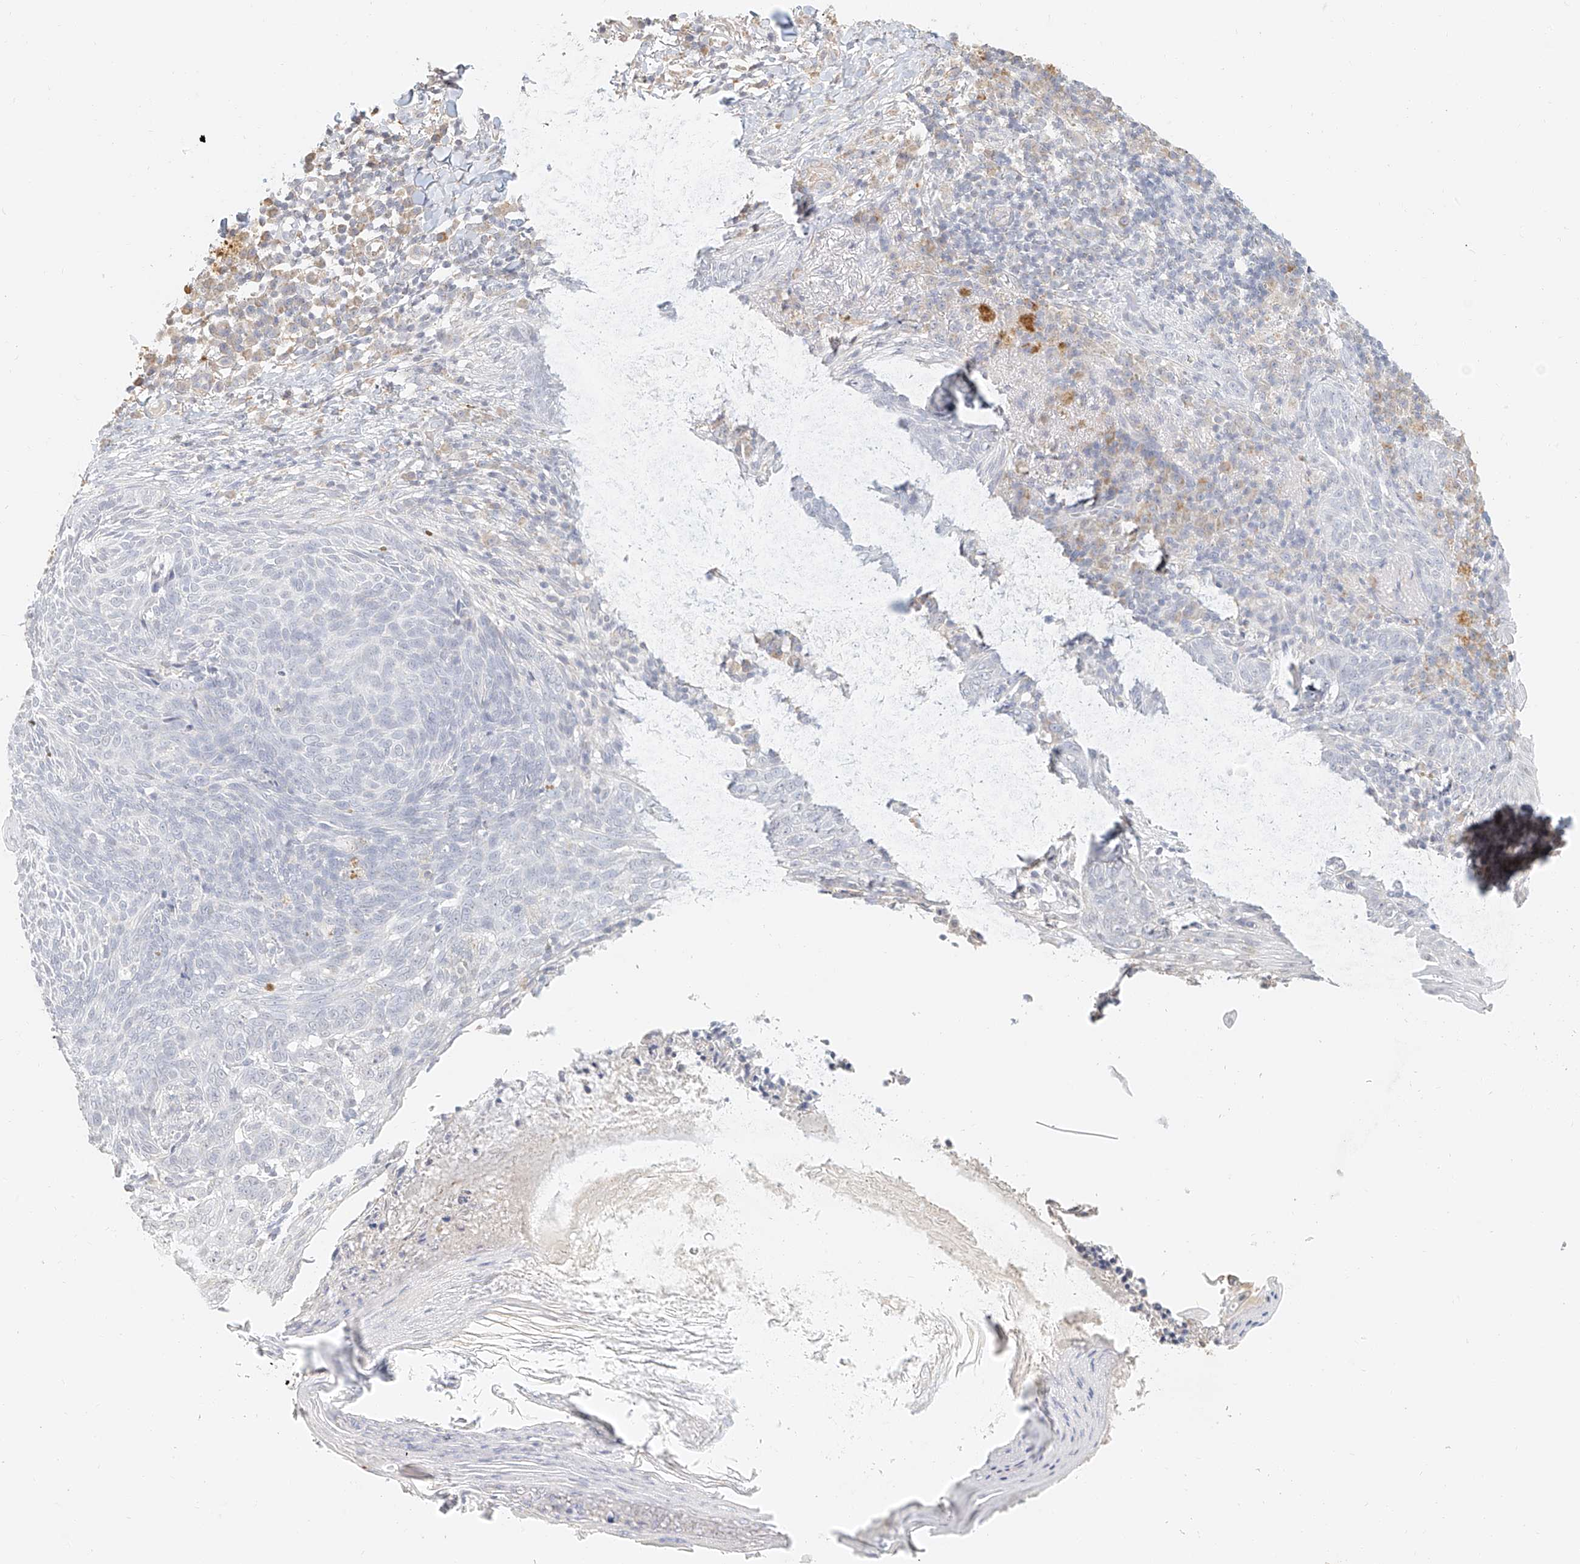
{"staining": {"intensity": "negative", "quantity": "none", "location": "none"}, "tissue": "skin cancer", "cell_type": "Tumor cells", "image_type": "cancer", "snomed": [{"axis": "morphology", "description": "Basal cell carcinoma"}, {"axis": "topography", "description": "Skin"}], "caption": "Tumor cells are negative for protein expression in human skin basal cell carcinoma.", "gene": "CXorf58", "patient": {"sex": "male", "age": 85}}